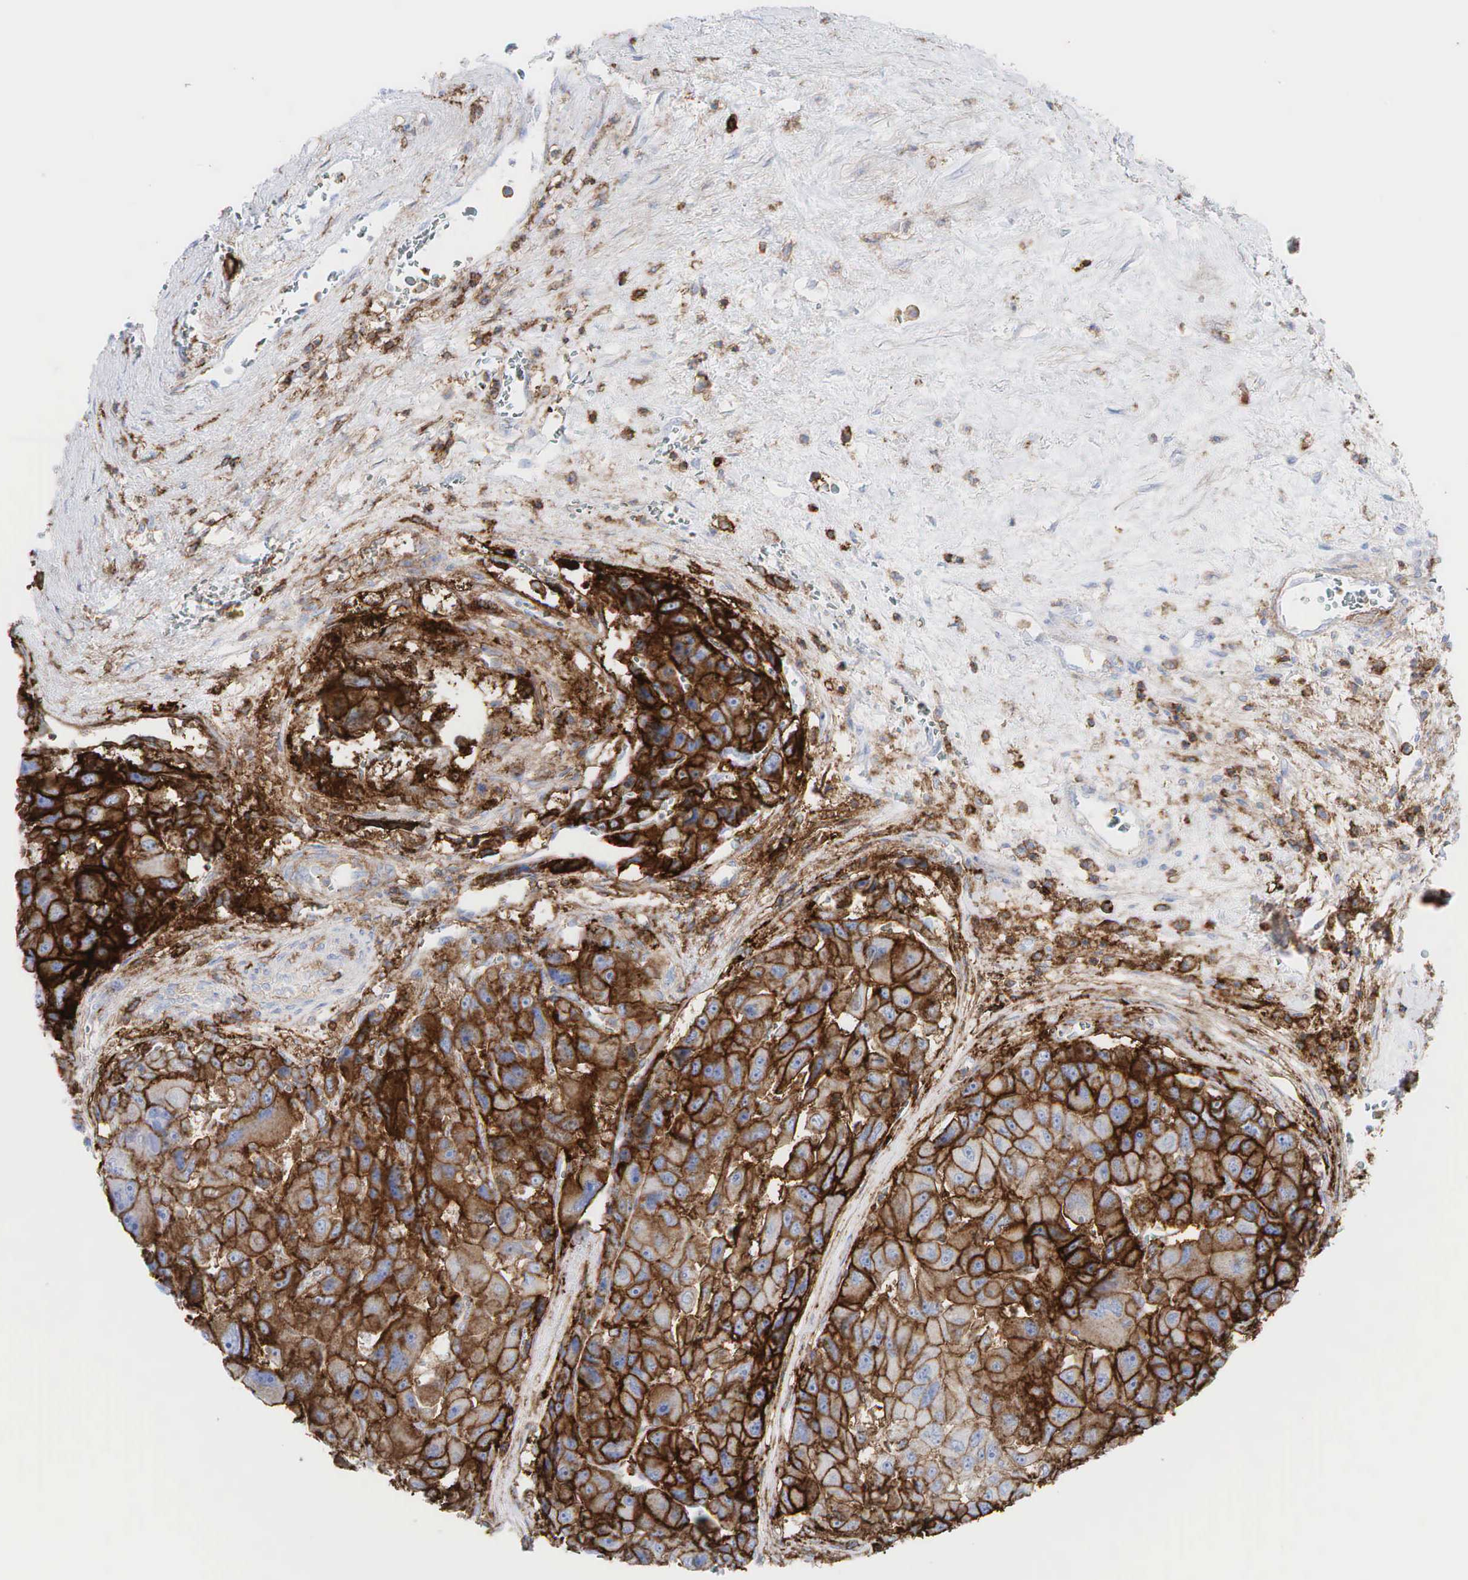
{"staining": {"intensity": "strong", "quantity": "25%-75%", "location": "cytoplasmic/membranous"}, "tissue": "liver cancer", "cell_type": "Tumor cells", "image_type": "cancer", "snomed": [{"axis": "morphology", "description": "Carcinoma, Hepatocellular, NOS"}, {"axis": "topography", "description": "Liver"}], "caption": "Immunohistochemistry (IHC) (DAB (3,3'-diaminobenzidine)) staining of human liver hepatocellular carcinoma reveals strong cytoplasmic/membranous protein staining in about 25%-75% of tumor cells. (brown staining indicates protein expression, while blue staining denotes nuclei).", "gene": "CD44", "patient": {"sex": "male", "age": 64}}